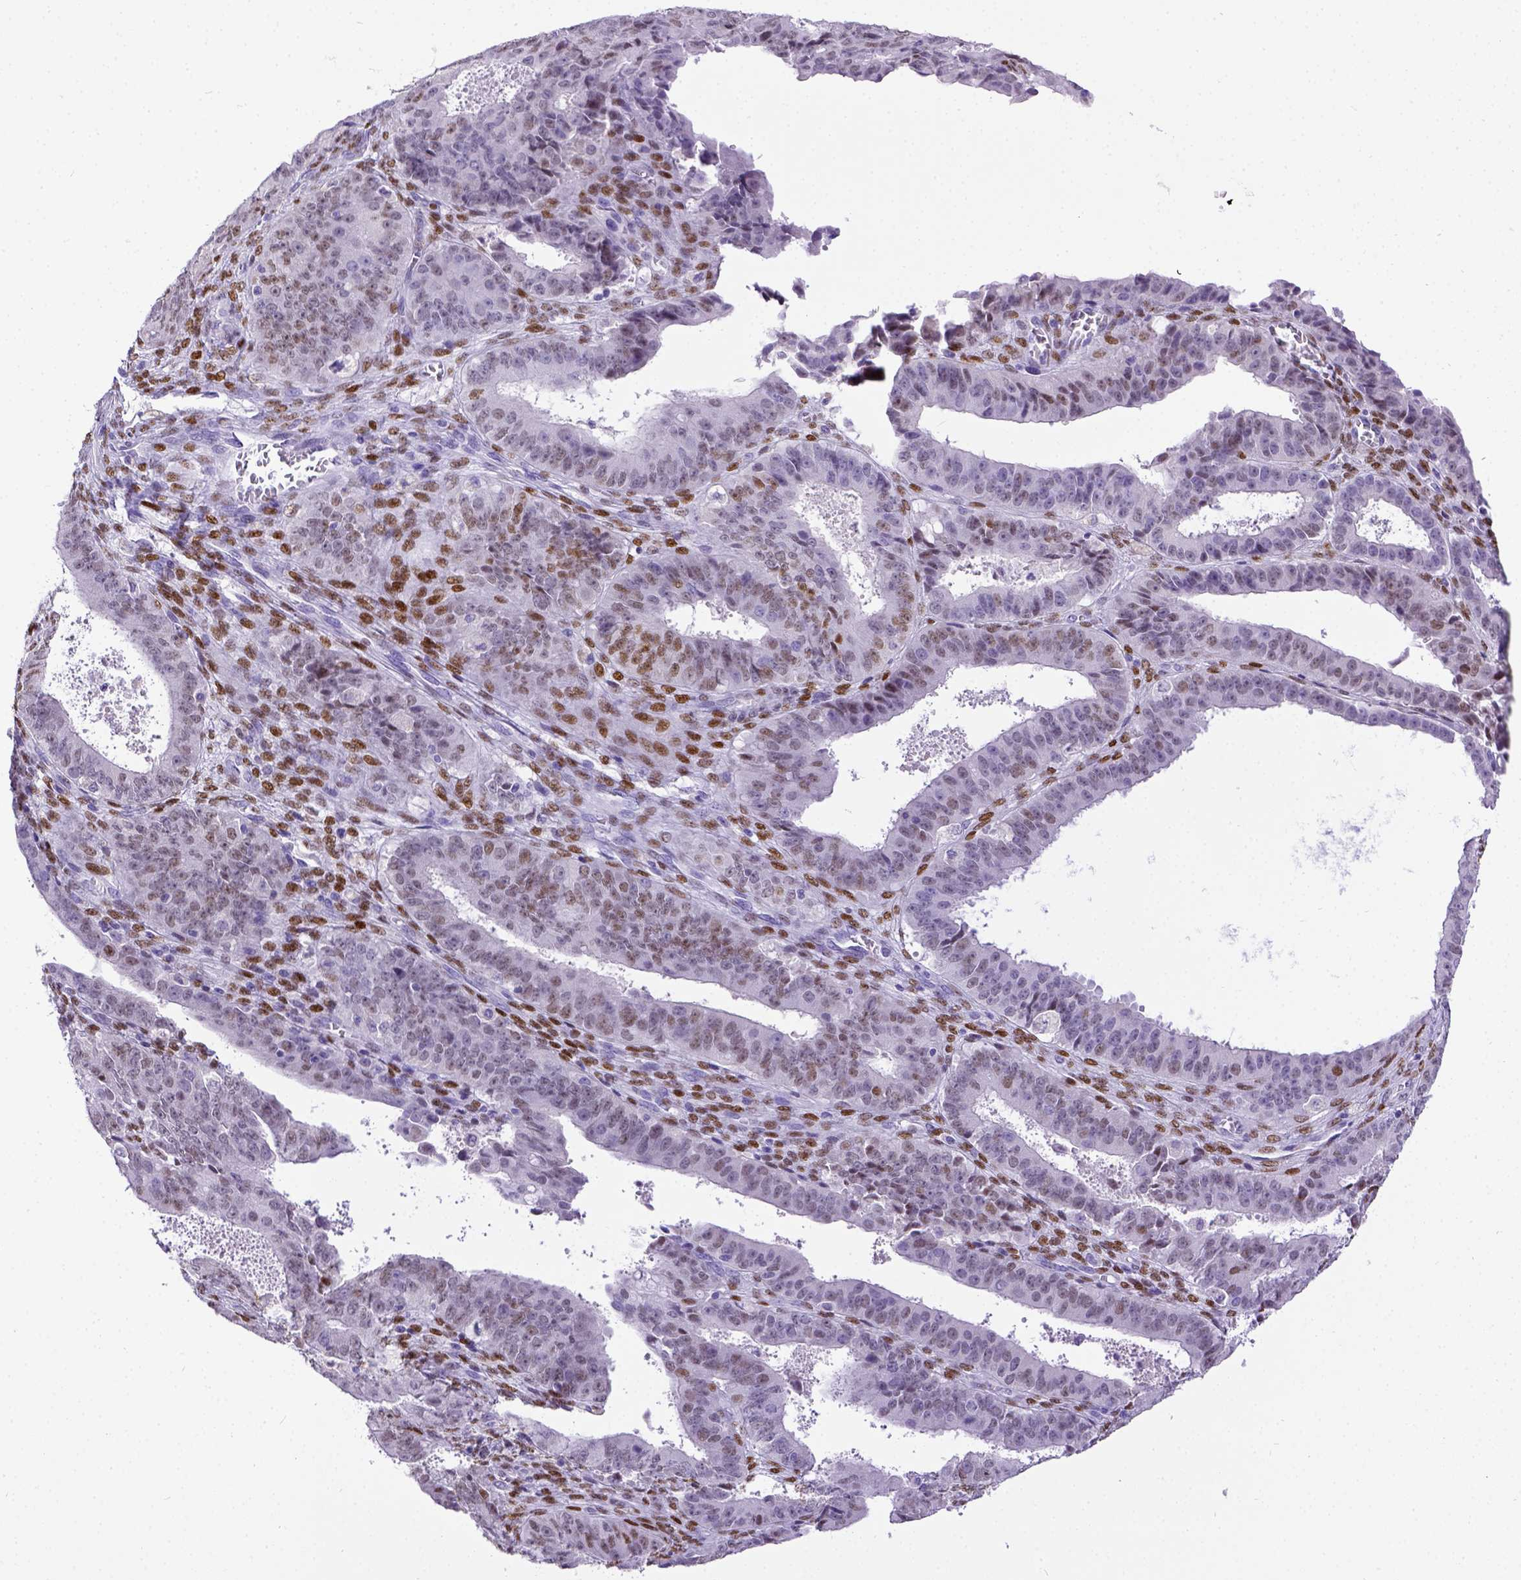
{"staining": {"intensity": "weak", "quantity": "25%-75%", "location": "nuclear"}, "tissue": "ovarian cancer", "cell_type": "Tumor cells", "image_type": "cancer", "snomed": [{"axis": "morphology", "description": "Carcinoma, endometroid"}, {"axis": "topography", "description": "Ovary"}], "caption": "Tumor cells reveal weak nuclear positivity in approximately 25%-75% of cells in endometroid carcinoma (ovarian). (brown staining indicates protein expression, while blue staining denotes nuclei).", "gene": "ESR1", "patient": {"sex": "female", "age": 42}}